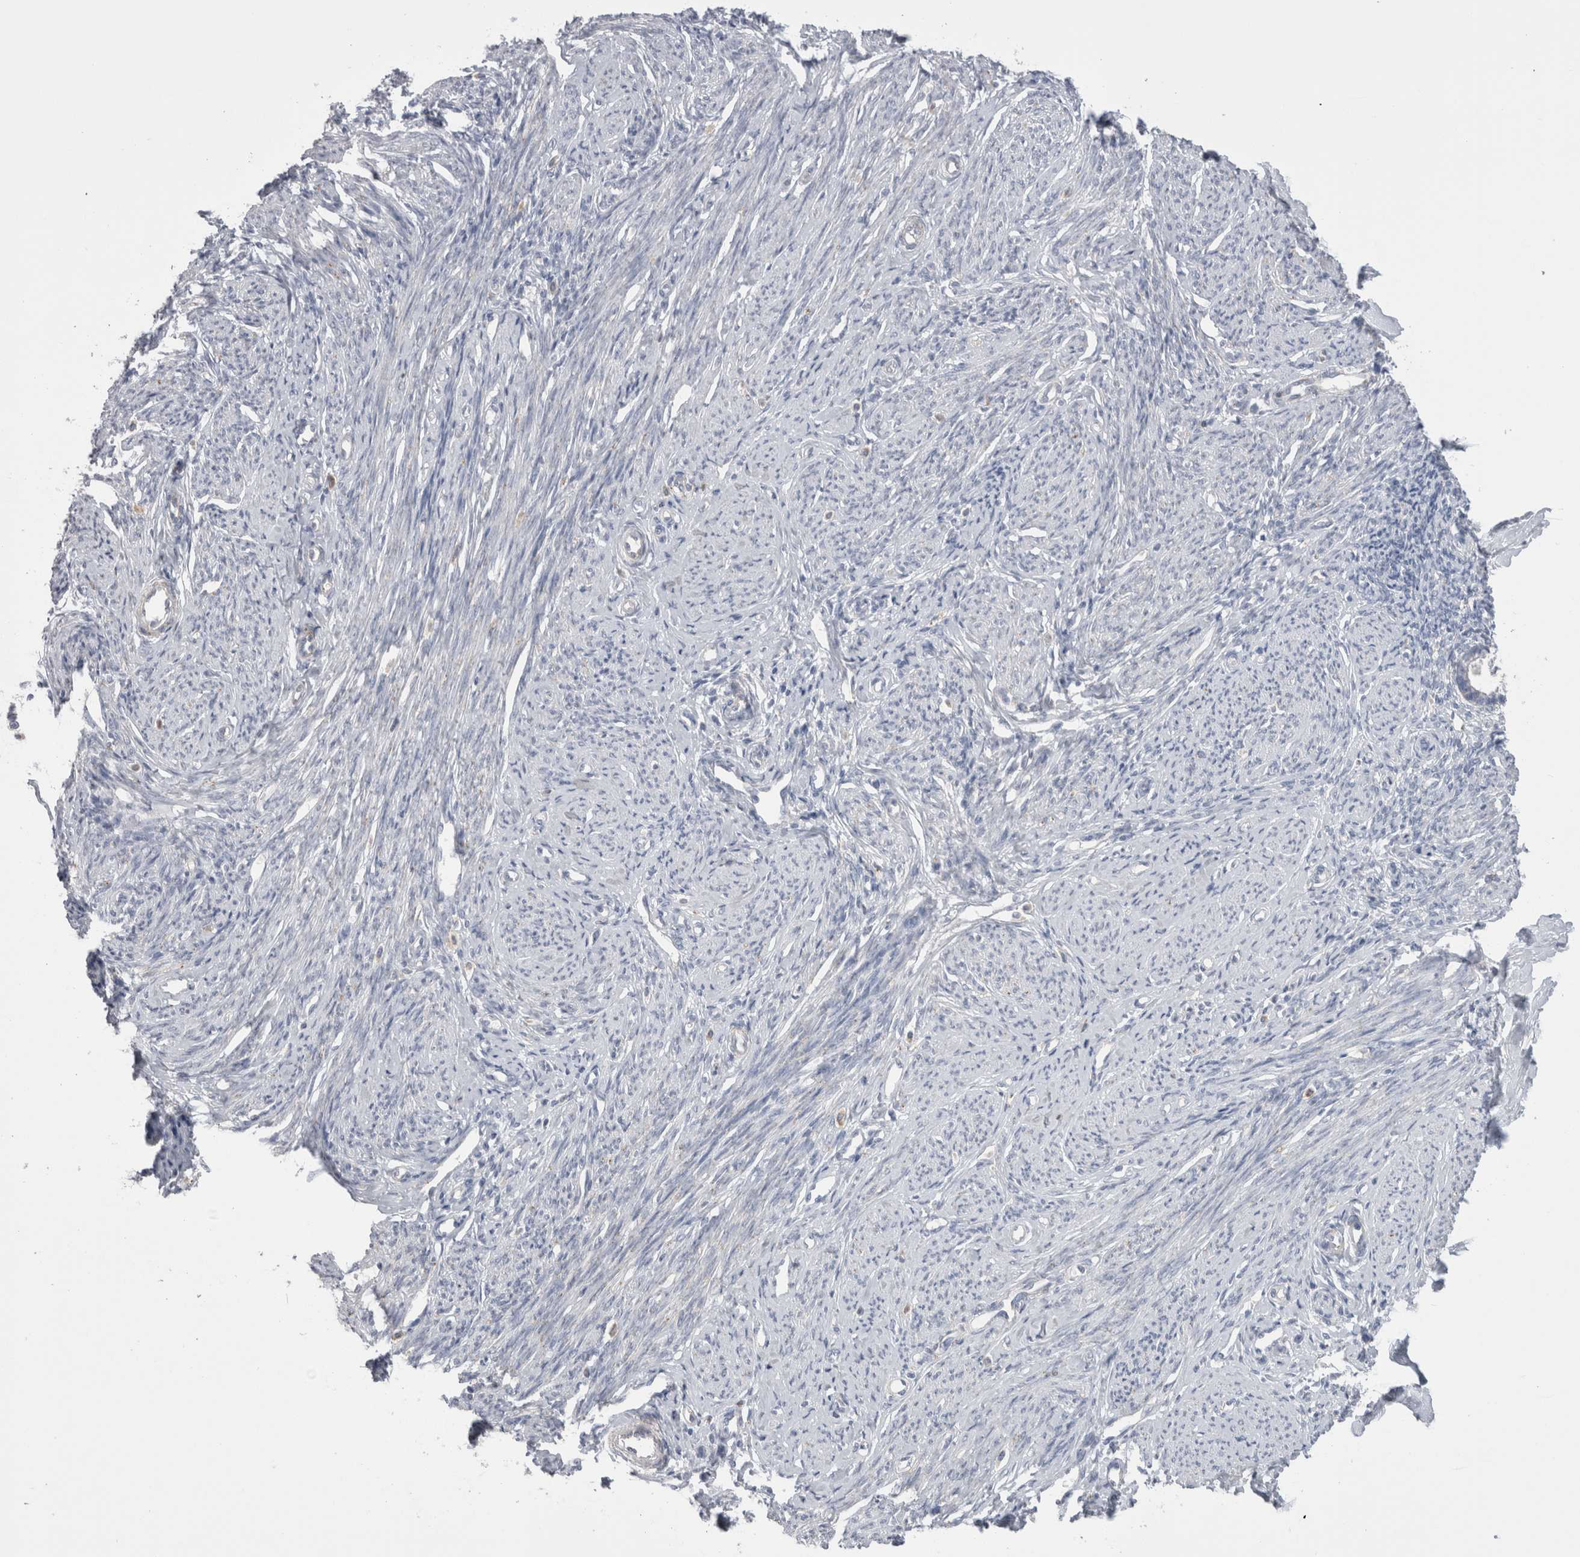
{"staining": {"intensity": "moderate", "quantity": "<25%", "location": "cytoplasmic/membranous"}, "tissue": "endometrium", "cell_type": "Cells in endometrial stroma", "image_type": "normal", "snomed": [{"axis": "morphology", "description": "Normal tissue, NOS"}, {"axis": "topography", "description": "Endometrium"}], "caption": "Cells in endometrial stroma demonstrate low levels of moderate cytoplasmic/membranous expression in approximately <25% of cells in normal endometrium.", "gene": "EPDR1", "patient": {"sex": "female", "age": 56}}